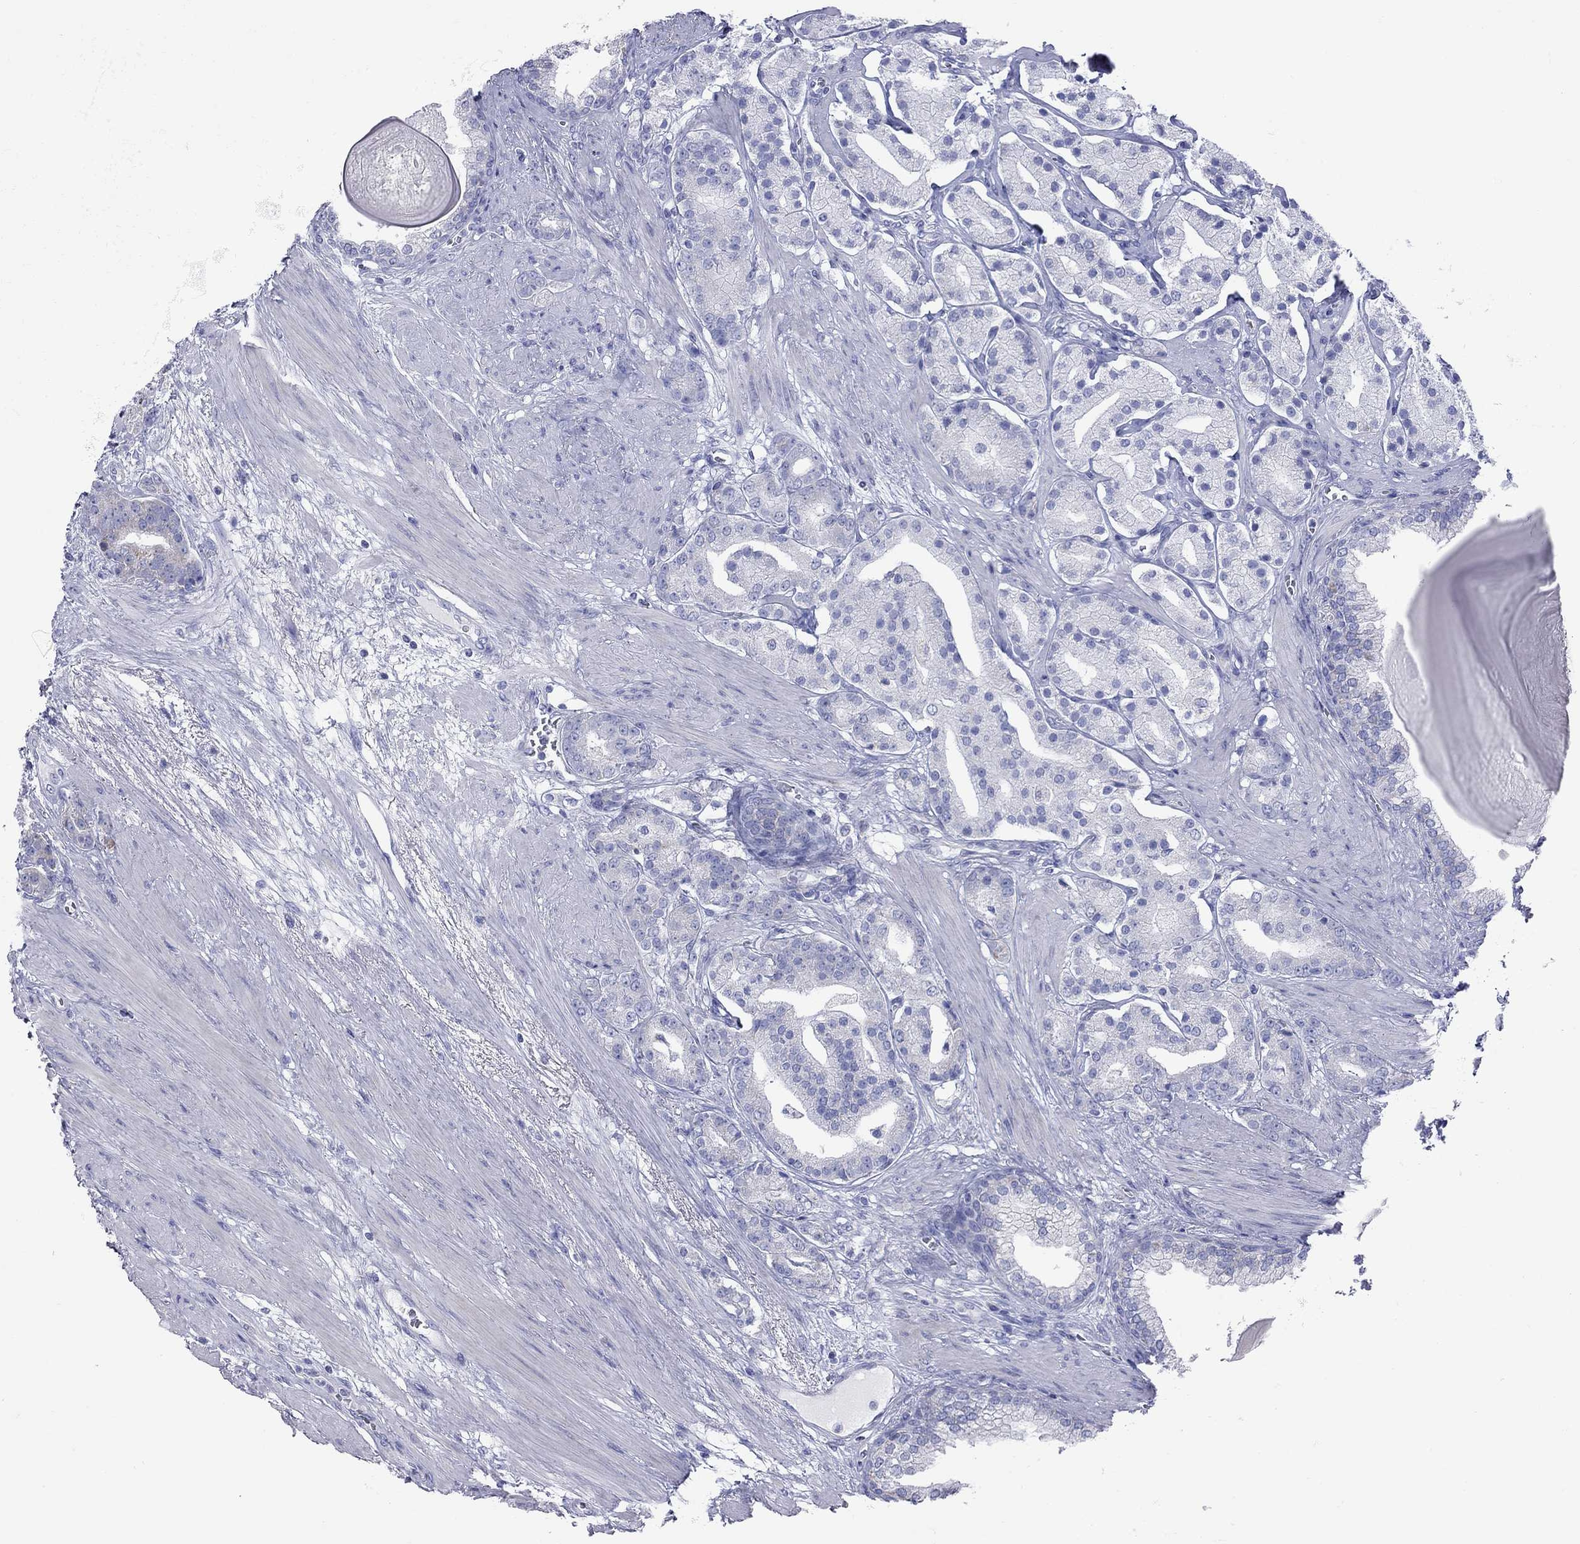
{"staining": {"intensity": "negative", "quantity": "none", "location": "none"}, "tissue": "prostate cancer", "cell_type": "Tumor cells", "image_type": "cancer", "snomed": [{"axis": "morphology", "description": "Adenocarcinoma, NOS"}, {"axis": "topography", "description": "Prostate"}], "caption": "This is an immunohistochemistry (IHC) micrograph of prostate adenocarcinoma. There is no staining in tumor cells.", "gene": "VSIG10", "patient": {"sex": "male", "age": 69}}